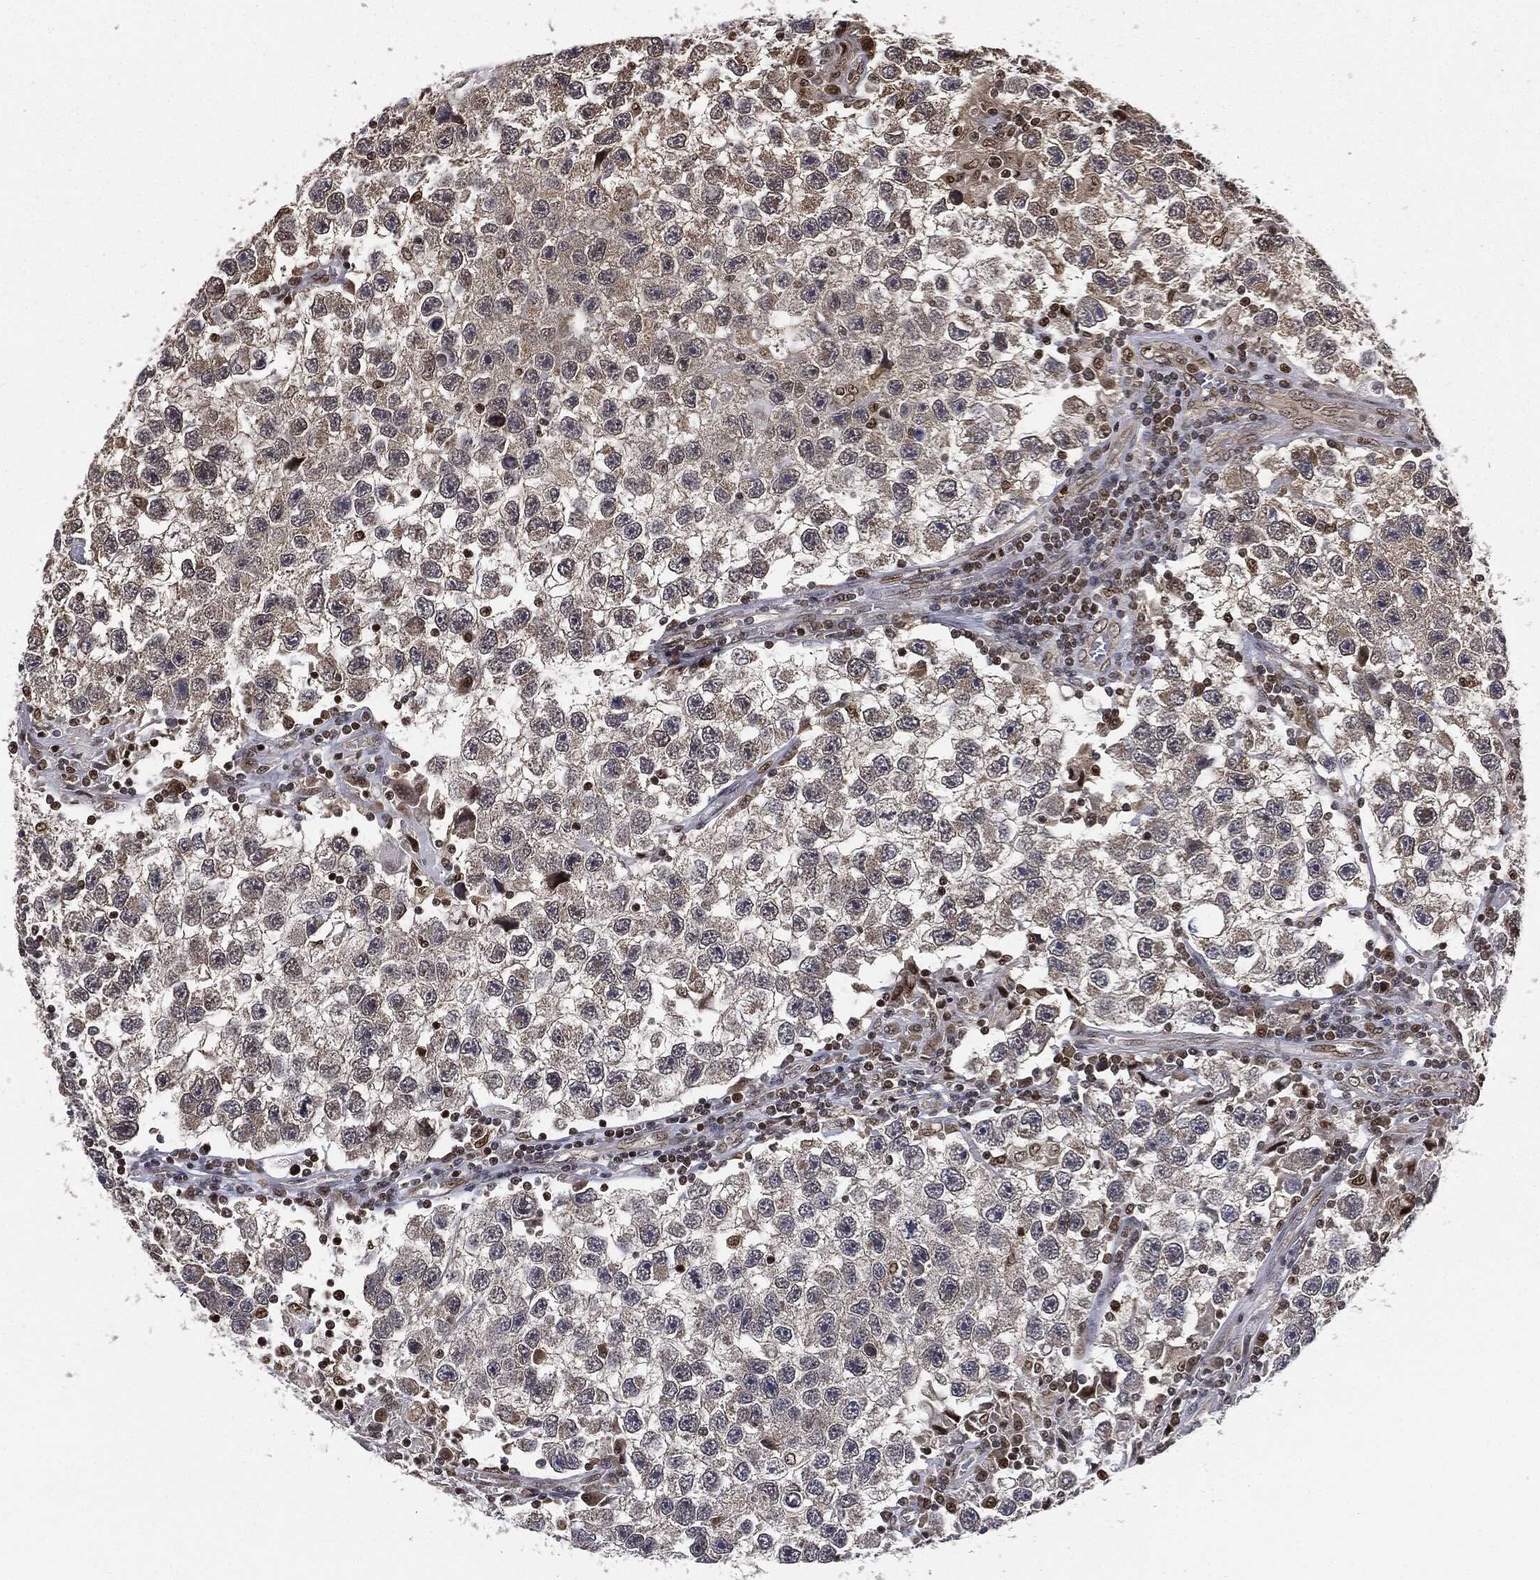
{"staining": {"intensity": "negative", "quantity": "none", "location": "none"}, "tissue": "testis cancer", "cell_type": "Tumor cells", "image_type": "cancer", "snomed": [{"axis": "morphology", "description": "Seminoma, NOS"}, {"axis": "topography", "description": "Testis"}], "caption": "This is a histopathology image of immunohistochemistry staining of testis cancer, which shows no staining in tumor cells.", "gene": "TBC1D22A", "patient": {"sex": "male", "age": 26}}